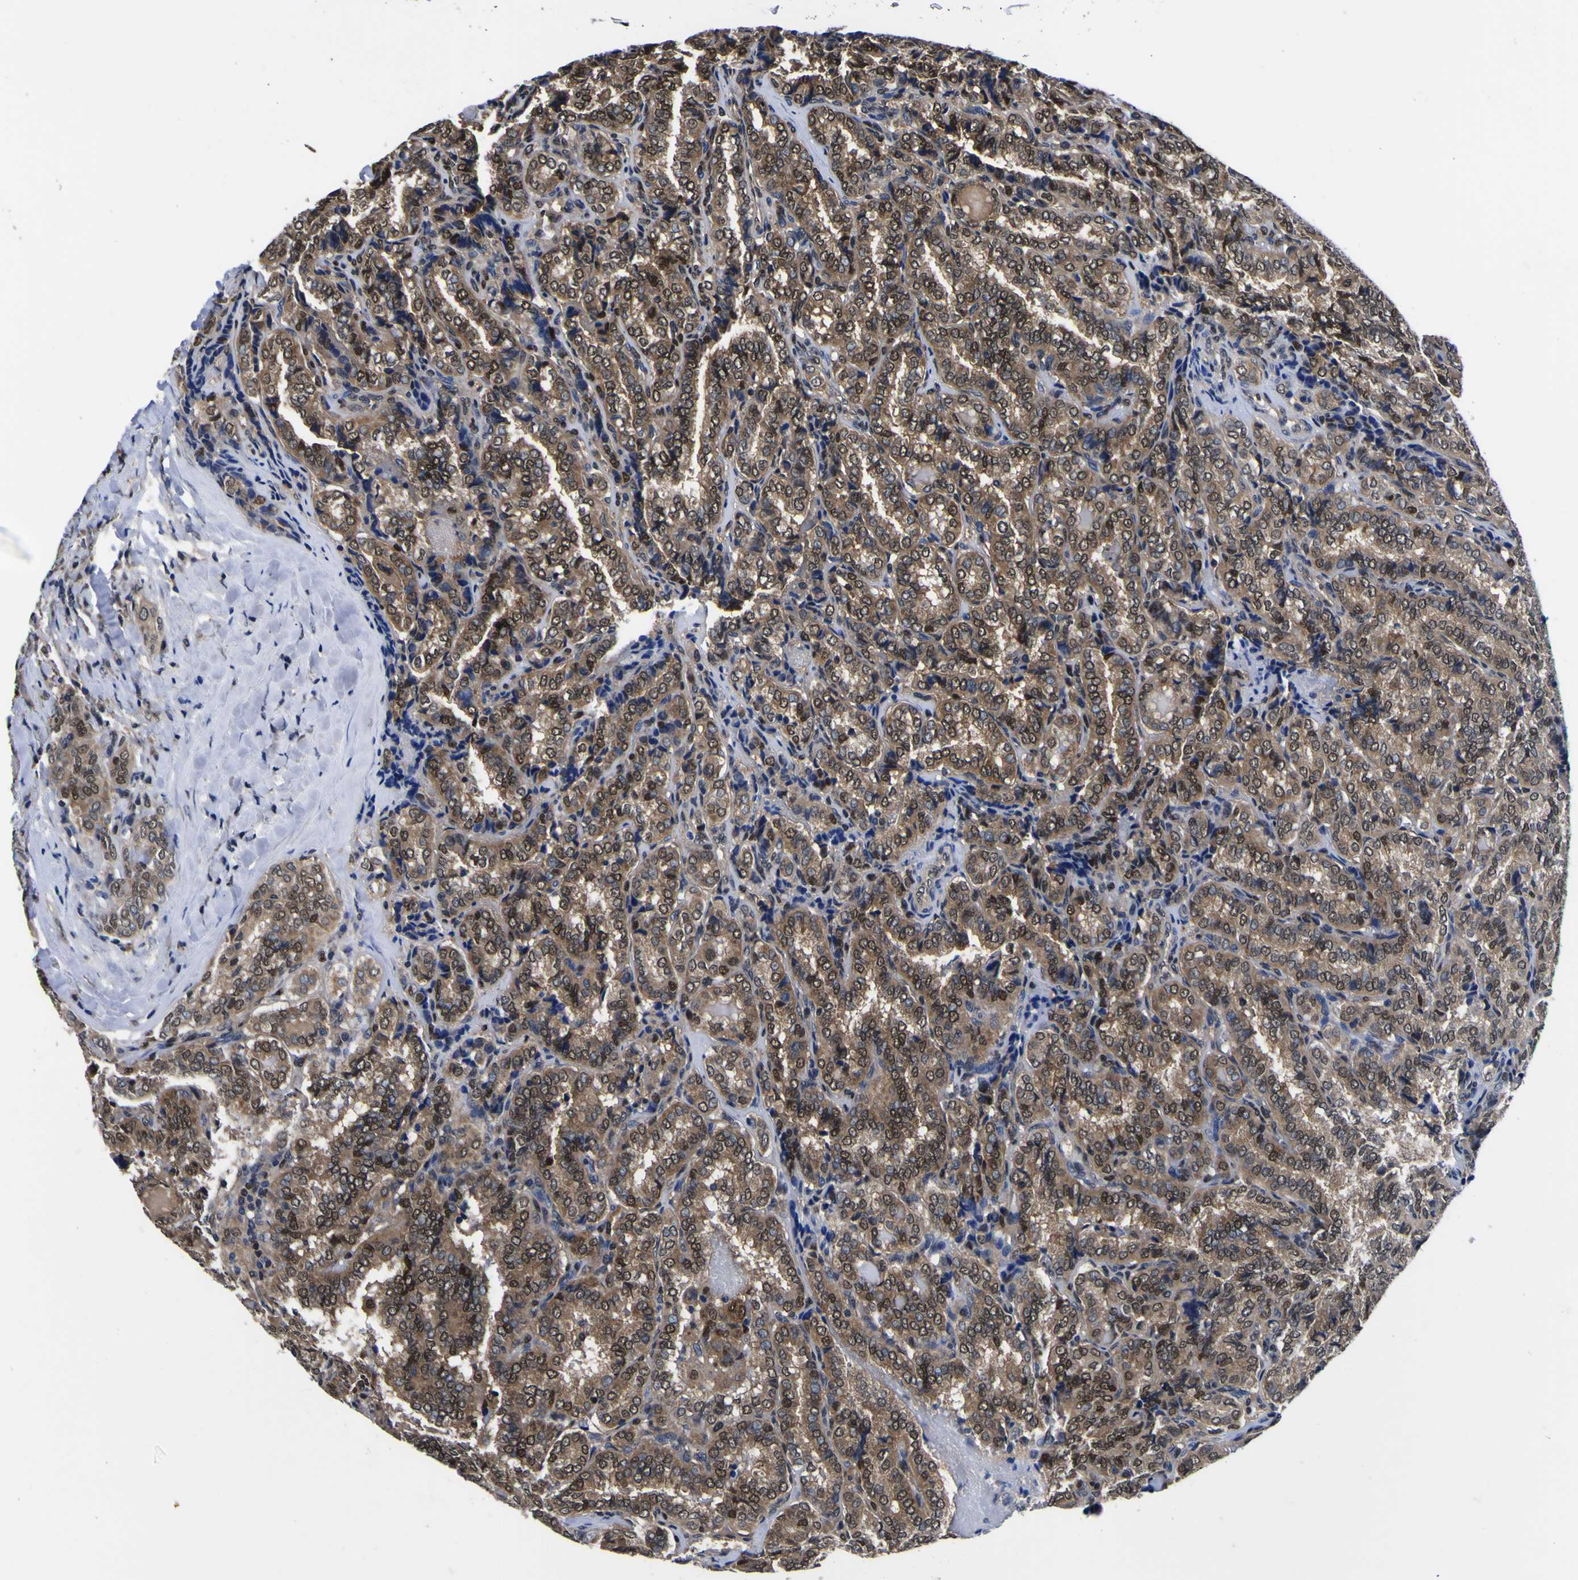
{"staining": {"intensity": "moderate", "quantity": ">75%", "location": "cytoplasmic/membranous,nuclear"}, "tissue": "thyroid cancer", "cell_type": "Tumor cells", "image_type": "cancer", "snomed": [{"axis": "morphology", "description": "Normal tissue, NOS"}, {"axis": "morphology", "description": "Papillary adenocarcinoma, NOS"}, {"axis": "topography", "description": "Thyroid gland"}], "caption": "Protein staining demonstrates moderate cytoplasmic/membranous and nuclear positivity in about >75% of tumor cells in thyroid cancer (papillary adenocarcinoma). (brown staining indicates protein expression, while blue staining denotes nuclei).", "gene": "FAM110B", "patient": {"sex": "female", "age": 30}}